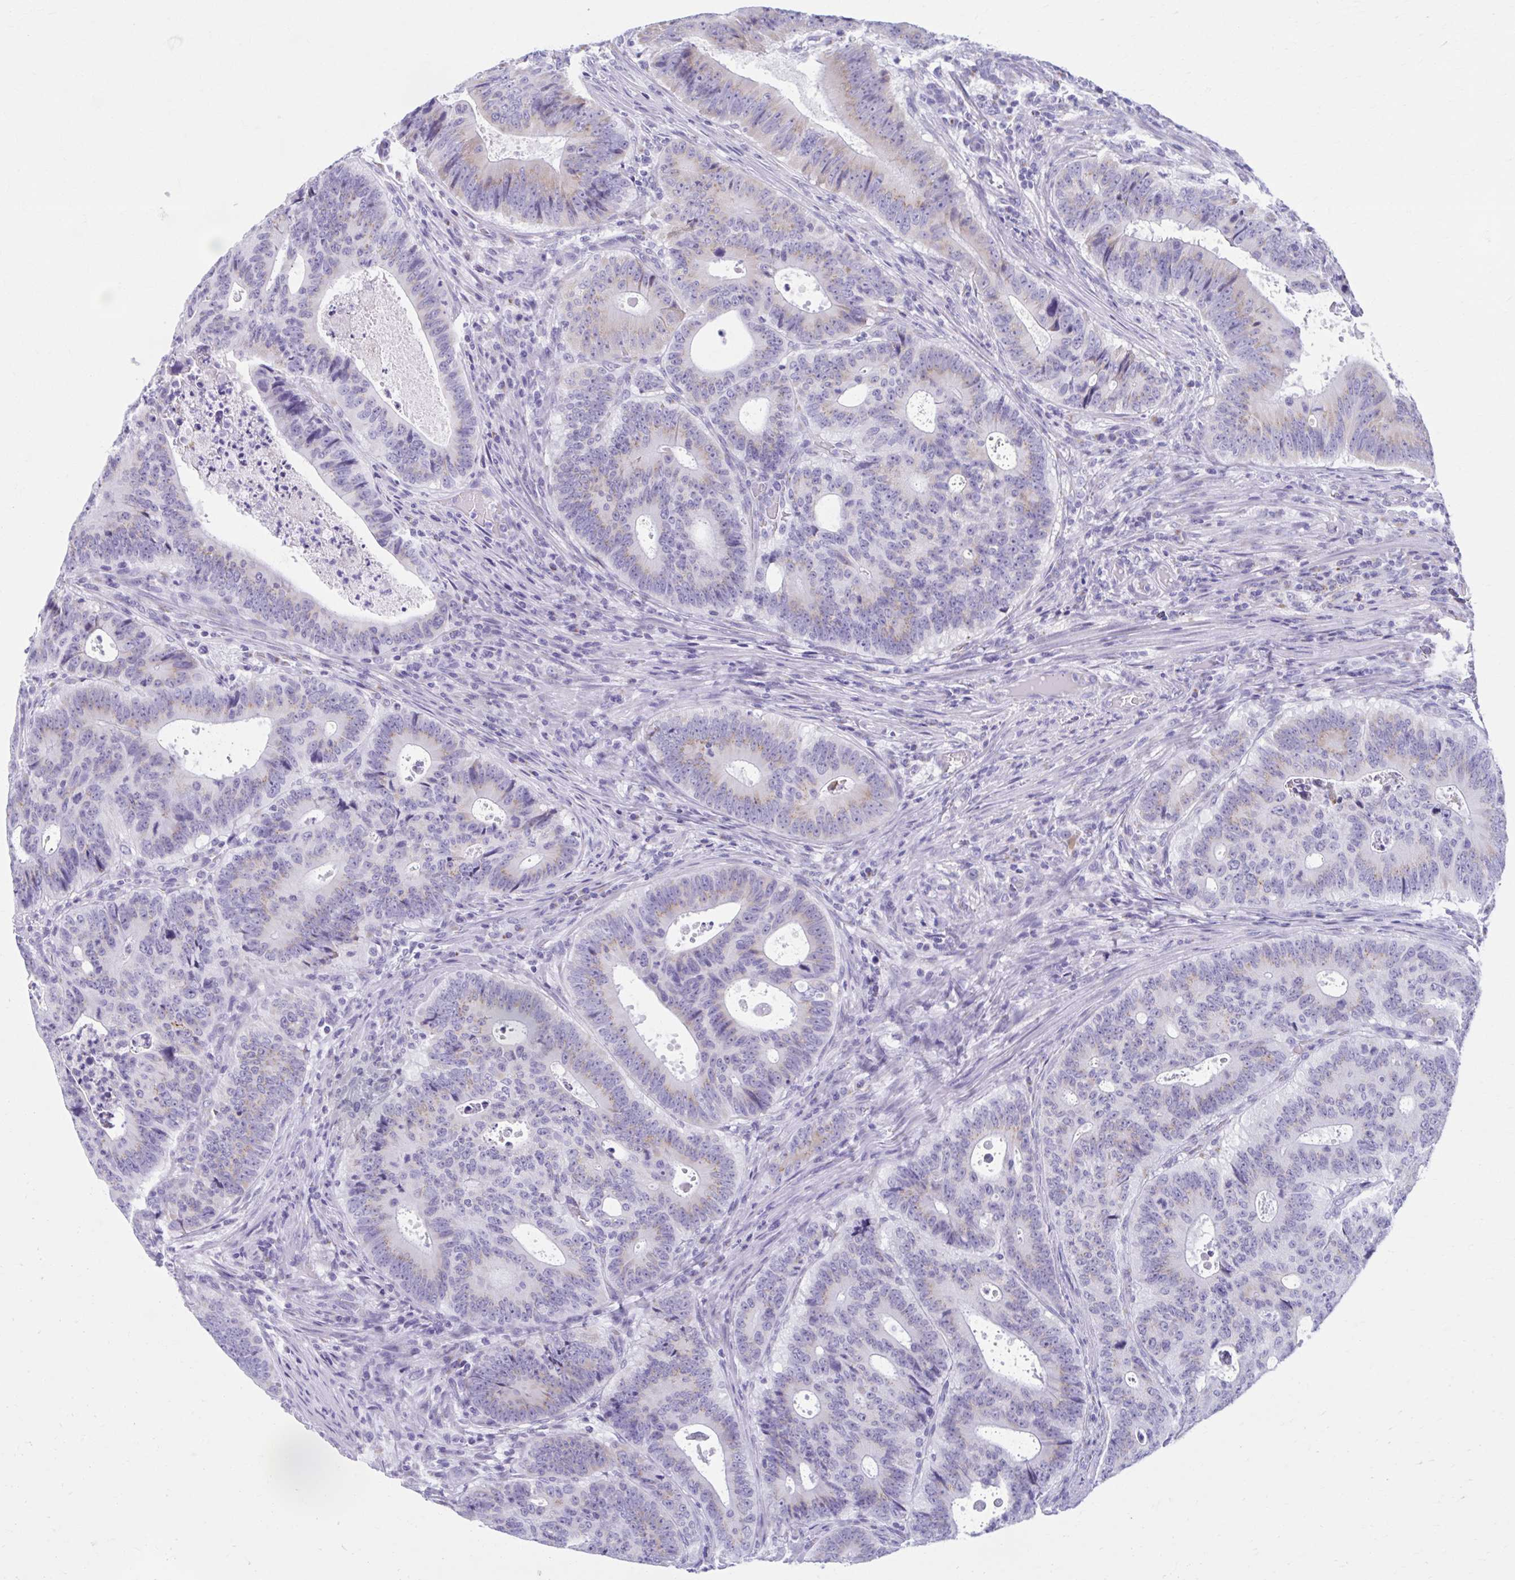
{"staining": {"intensity": "weak", "quantity": "<25%", "location": "cytoplasmic/membranous"}, "tissue": "colorectal cancer", "cell_type": "Tumor cells", "image_type": "cancer", "snomed": [{"axis": "morphology", "description": "Adenocarcinoma, NOS"}, {"axis": "topography", "description": "Colon"}], "caption": "Tumor cells show no significant protein staining in colorectal cancer (adenocarcinoma).", "gene": "KCNE2", "patient": {"sex": "male", "age": 62}}